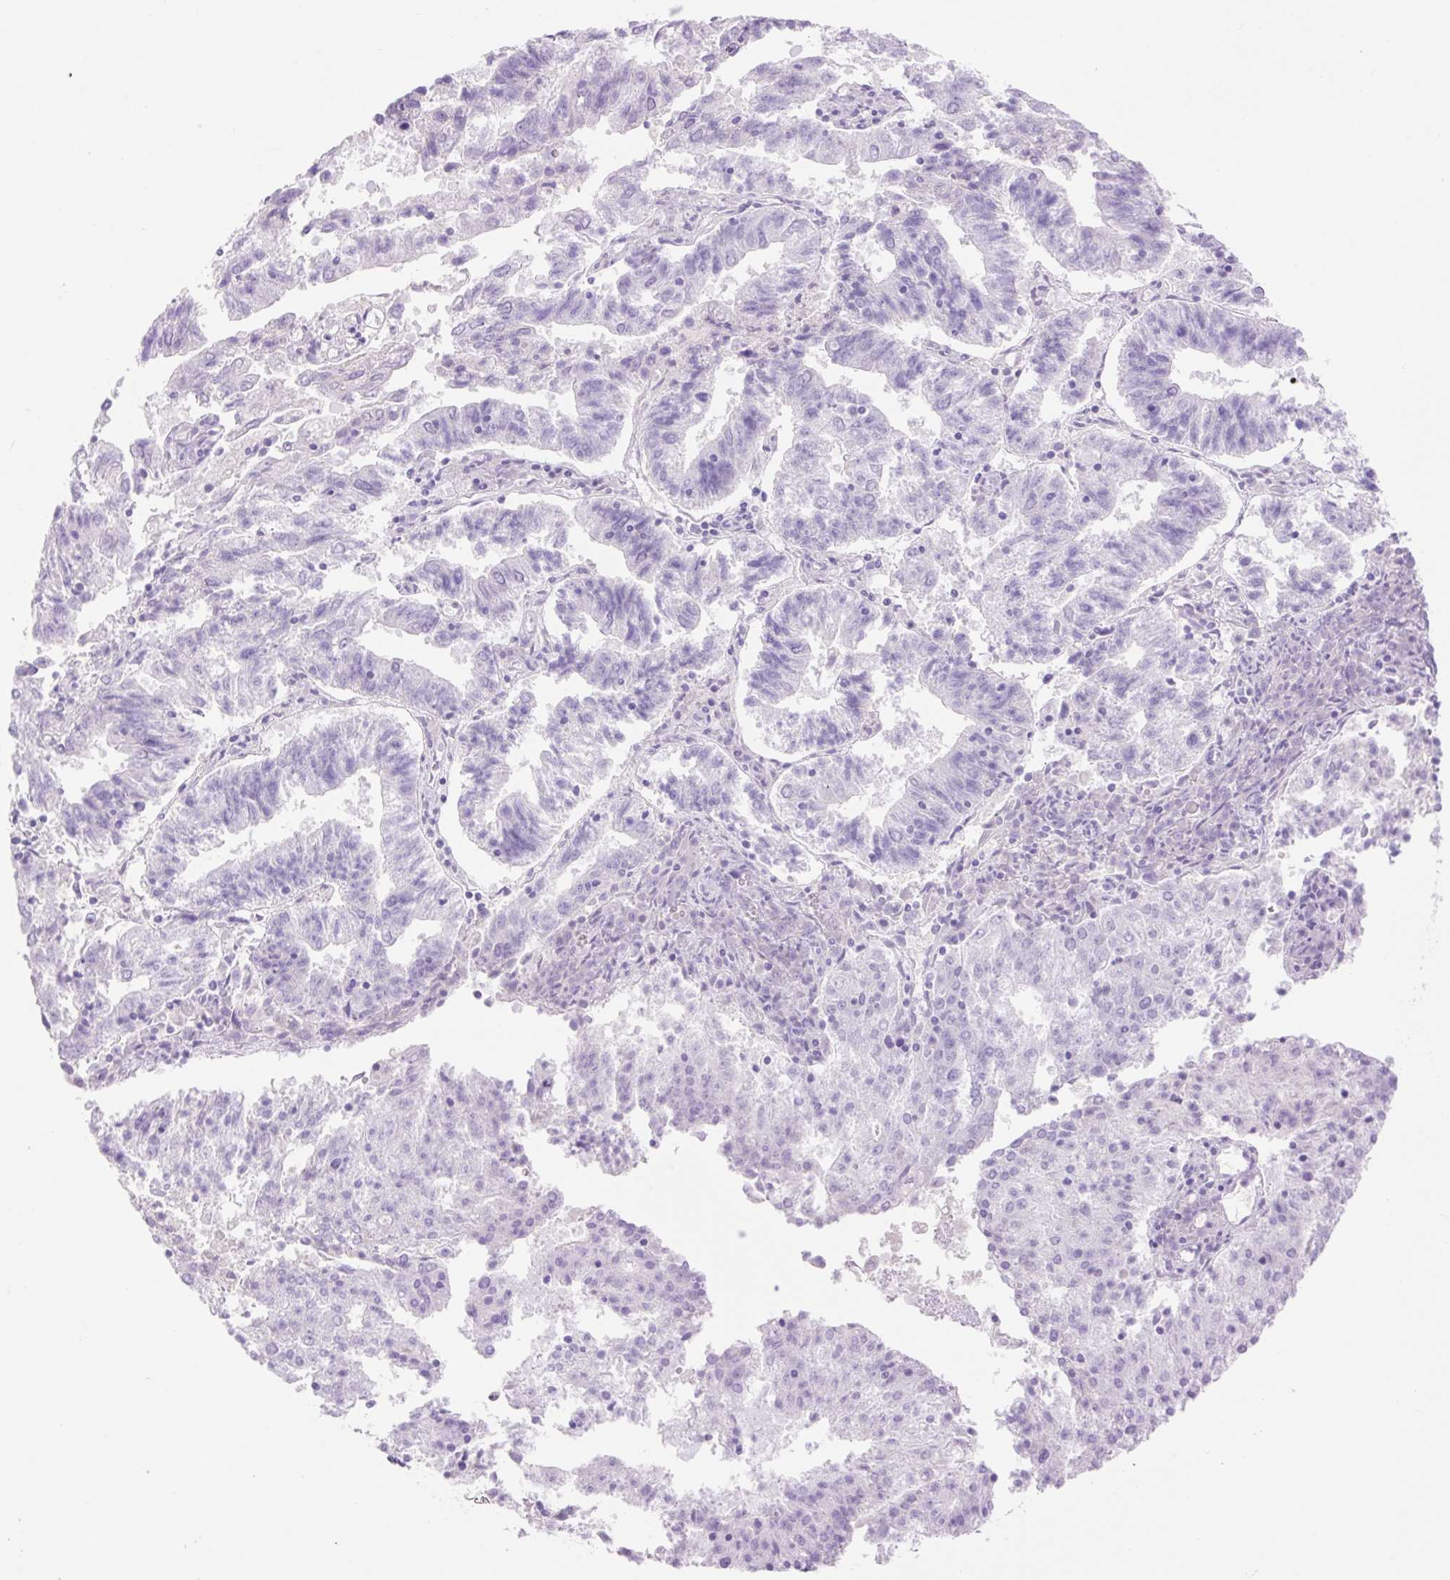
{"staining": {"intensity": "negative", "quantity": "none", "location": "none"}, "tissue": "endometrial cancer", "cell_type": "Tumor cells", "image_type": "cancer", "snomed": [{"axis": "morphology", "description": "Adenocarcinoma, NOS"}, {"axis": "topography", "description": "Endometrium"}], "caption": "Immunohistochemistry (IHC) micrograph of neoplastic tissue: endometrial adenocarcinoma stained with DAB demonstrates no significant protein positivity in tumor cells. (DAB (3,3'-diaminobenzidine) immunohistochemistry, high magnification).", "gene": "SLC25A40", "patient": {"sex": "female", "age": 82}}